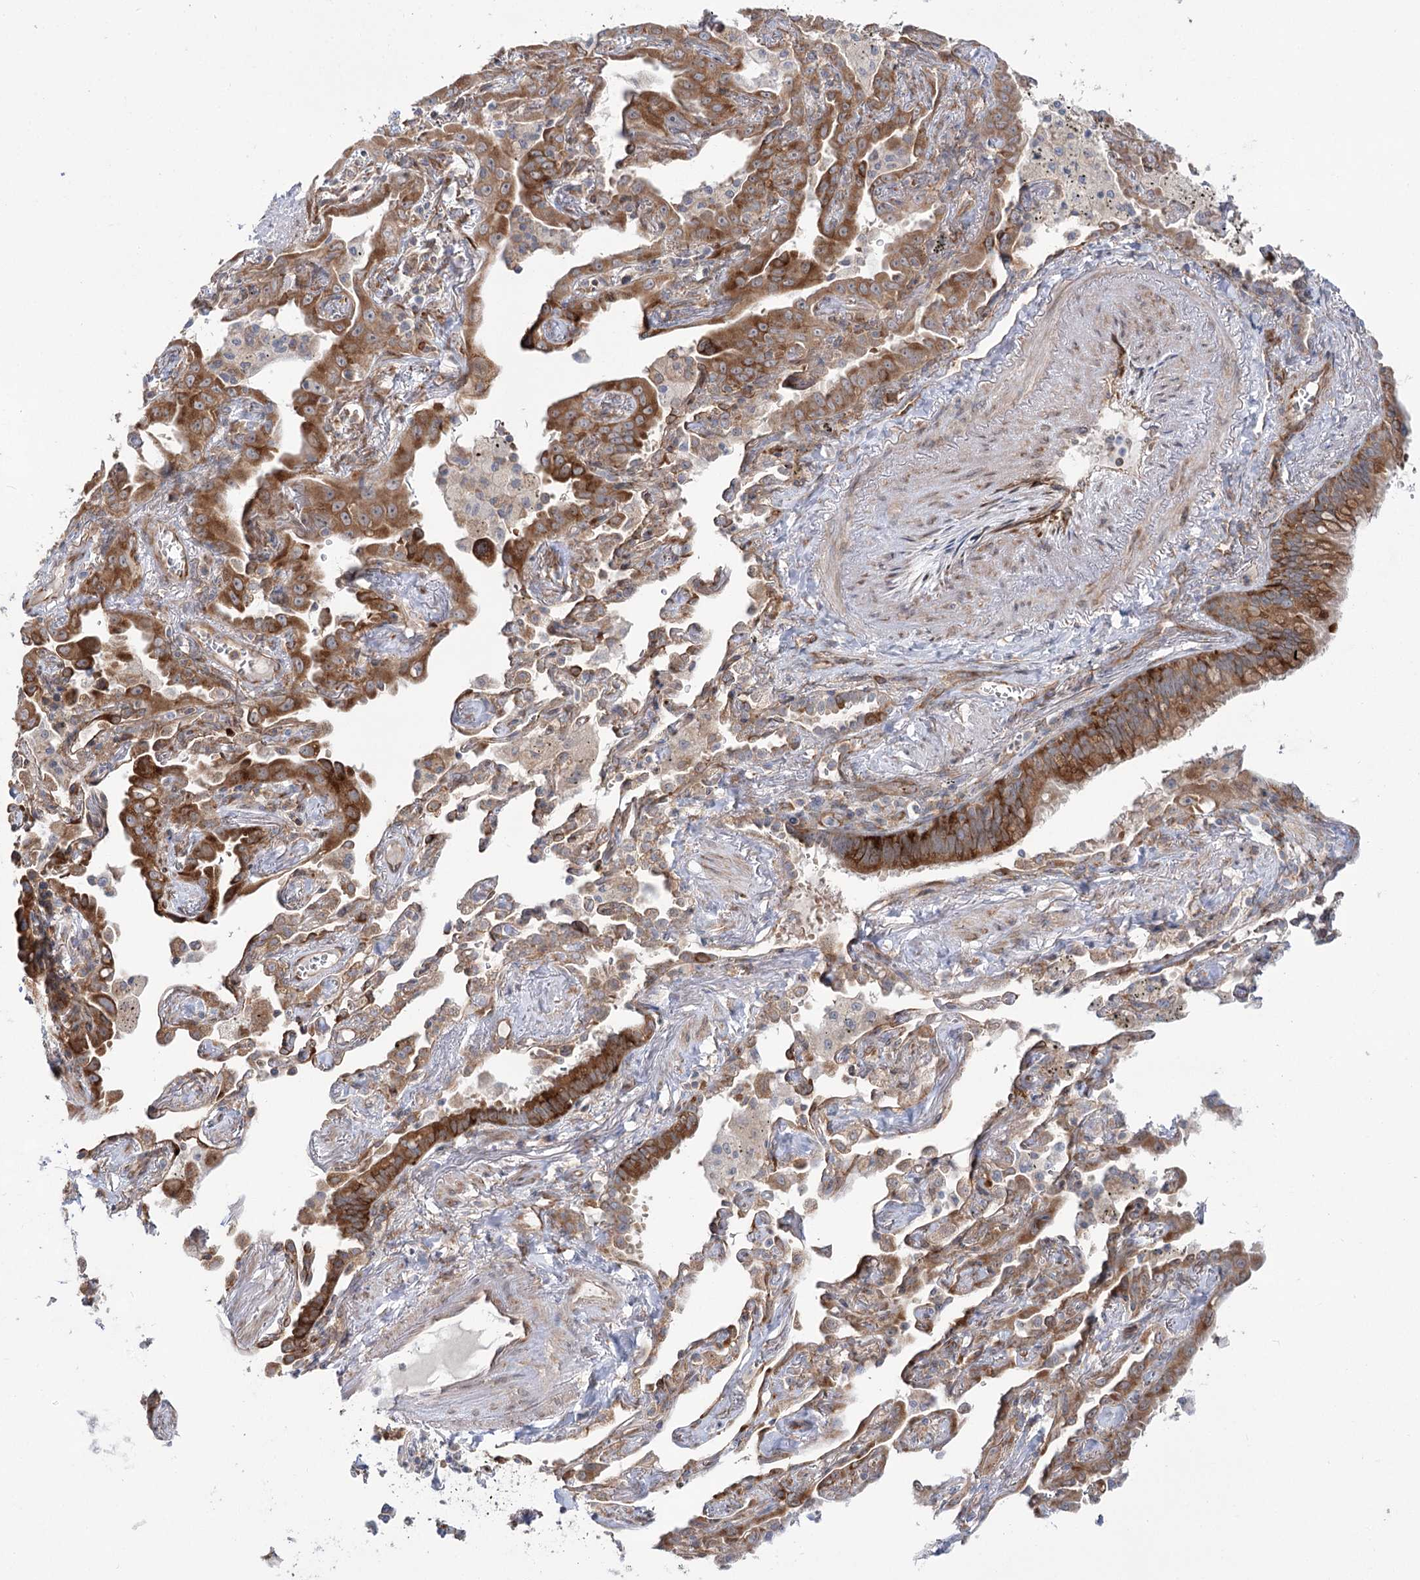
{"staining": {"intensity": "strong", "quantity": "25%-75%", "location": "cytoplasmic/membranous"}, "tissue": "lung cancer", "cell_type": "Tumor cells", "image_type": "cancer", "snomed": [{"axis": "morphology", "description": "Adenocarcinoma, NOS"}, {"axis": "topography", "description": "Lung"}], "caption": "Tumor cells exhibit high levels of strong cytoplasmic/membranous expression in approximately 25%-75% of cells in human lung adenocarcinoma. The staining was performed using DAB (3,3'-diaminobenzidine), with brown indicating positive protein expression. Nuclei are stained blue with hematoxylin.", "gene": "VWA2", "patient": {"sex": "male", "age": 67}}